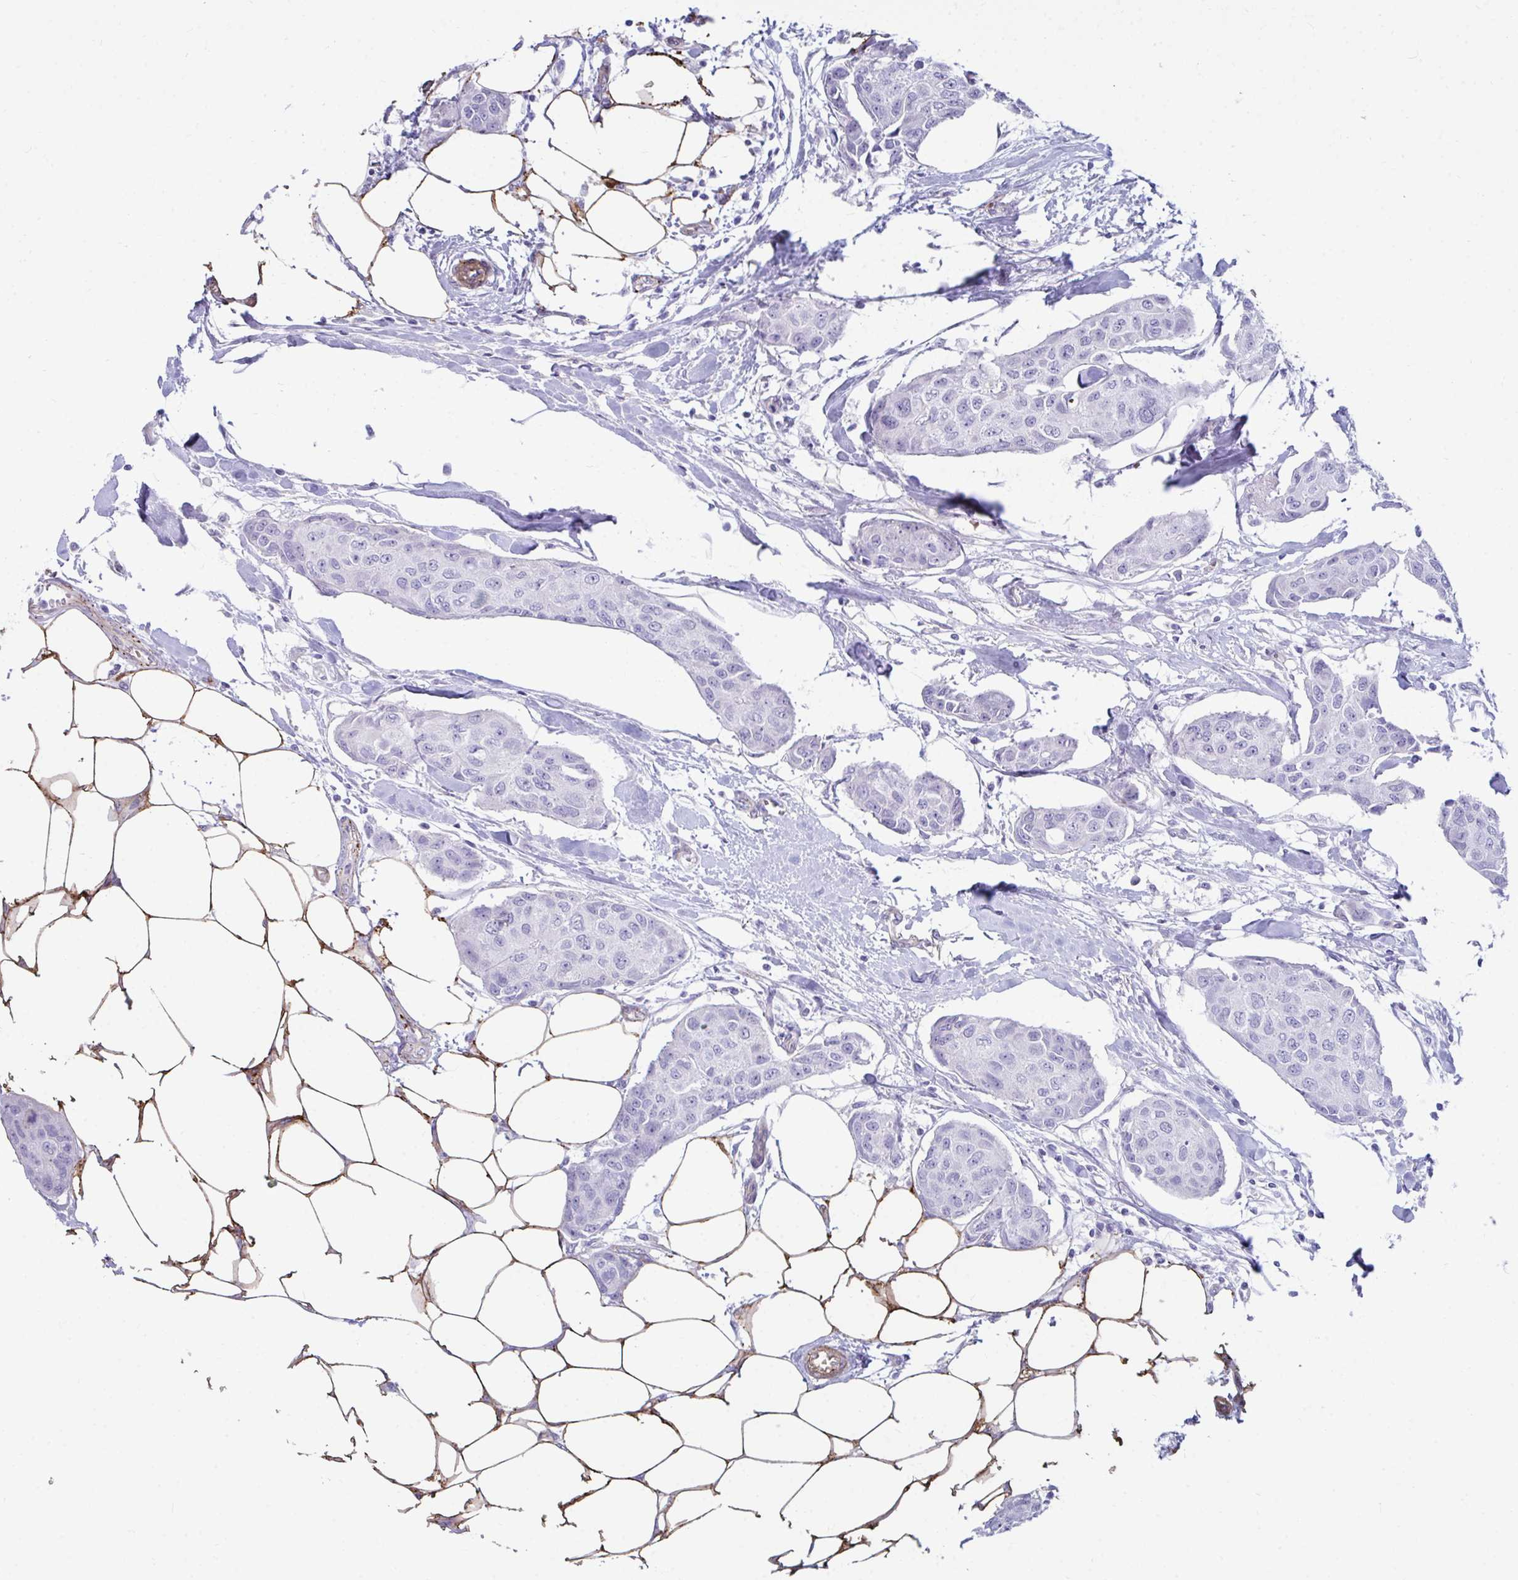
{"staining": {"intensity": "negative", "quantity": "none", "location": "none"}, "tissue": "breast cancer", "cell_type": "Tumor cells", "image_type": "cancer", "snomed": [{"axis": "morphology", "description": "Duct carcinoma"}, {"axis": "topography", "description": "Breast"}, {"axis": "topography", "description": "Lymph node"}], "caption": "This is an immunohistochemistry (IHC) micrograph of breast intraductal carcinoma. There is no positivity in tumor cells.", "gene": "UBL3", "patient": {"sex": "female", "age": 80}}